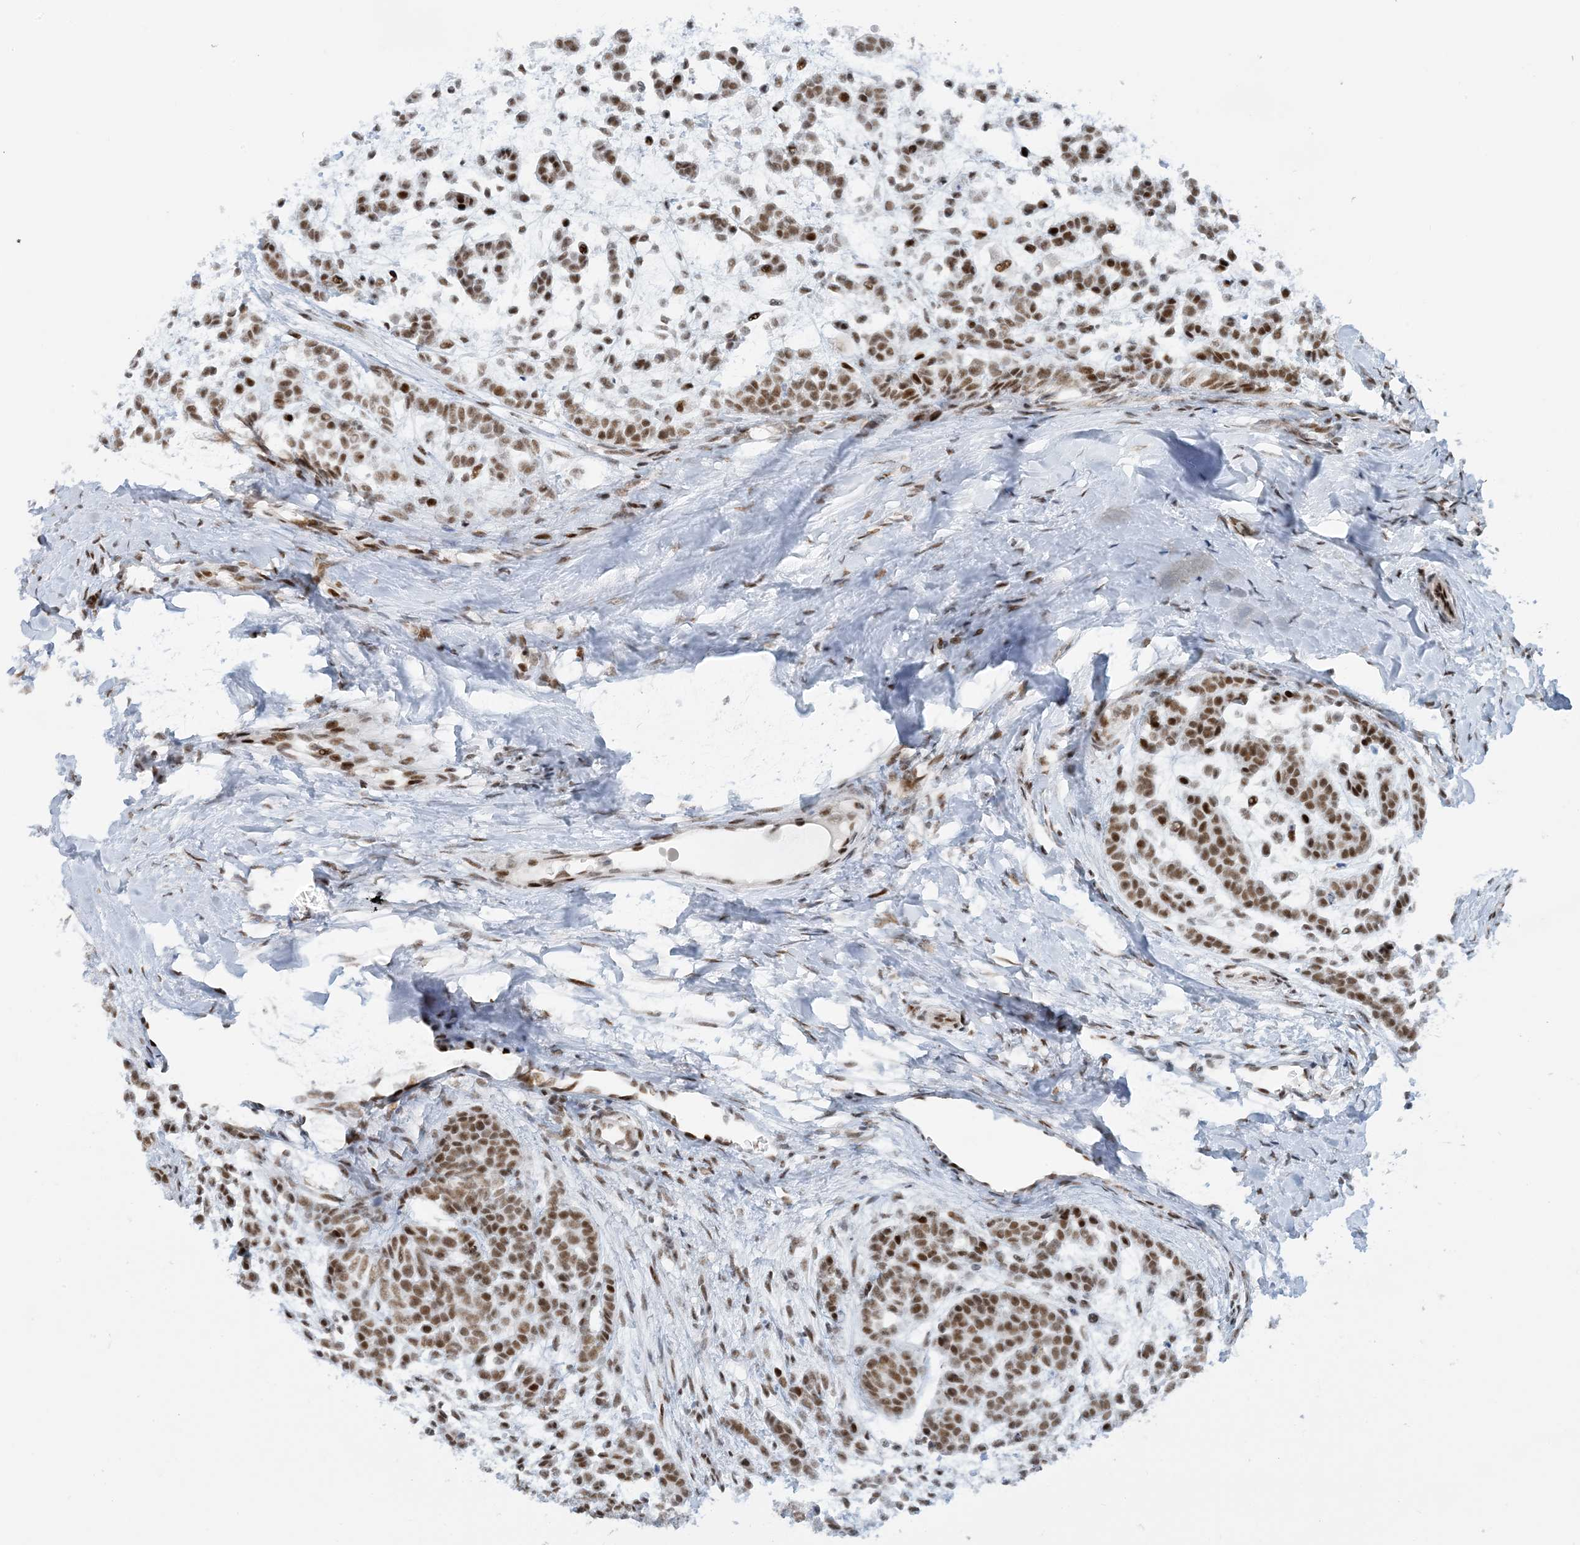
{"staining": {"intensity": "moderate", "quantity": ">75%", "location": "nuclear"}, "tissue": "head and neck cancer", "cell_type": "Tumor cells", "image_type": "cancer", "snomed": [{"axis": "morphology", "description": "Adenocarcinoma, NOS"}, {"axis": "morphology", "description": "Adenoma, NOS"}, {"axis": "topography", "description": "Head-Neck"}], "caption": "About >75% of tumor cells in head and neck adenocarcinoma show moderate nuclear protein expression as visualized by brown immunohistochemical staining.", "gene": "ECT2L", "patient": {"sex": "female", "age": 55}}